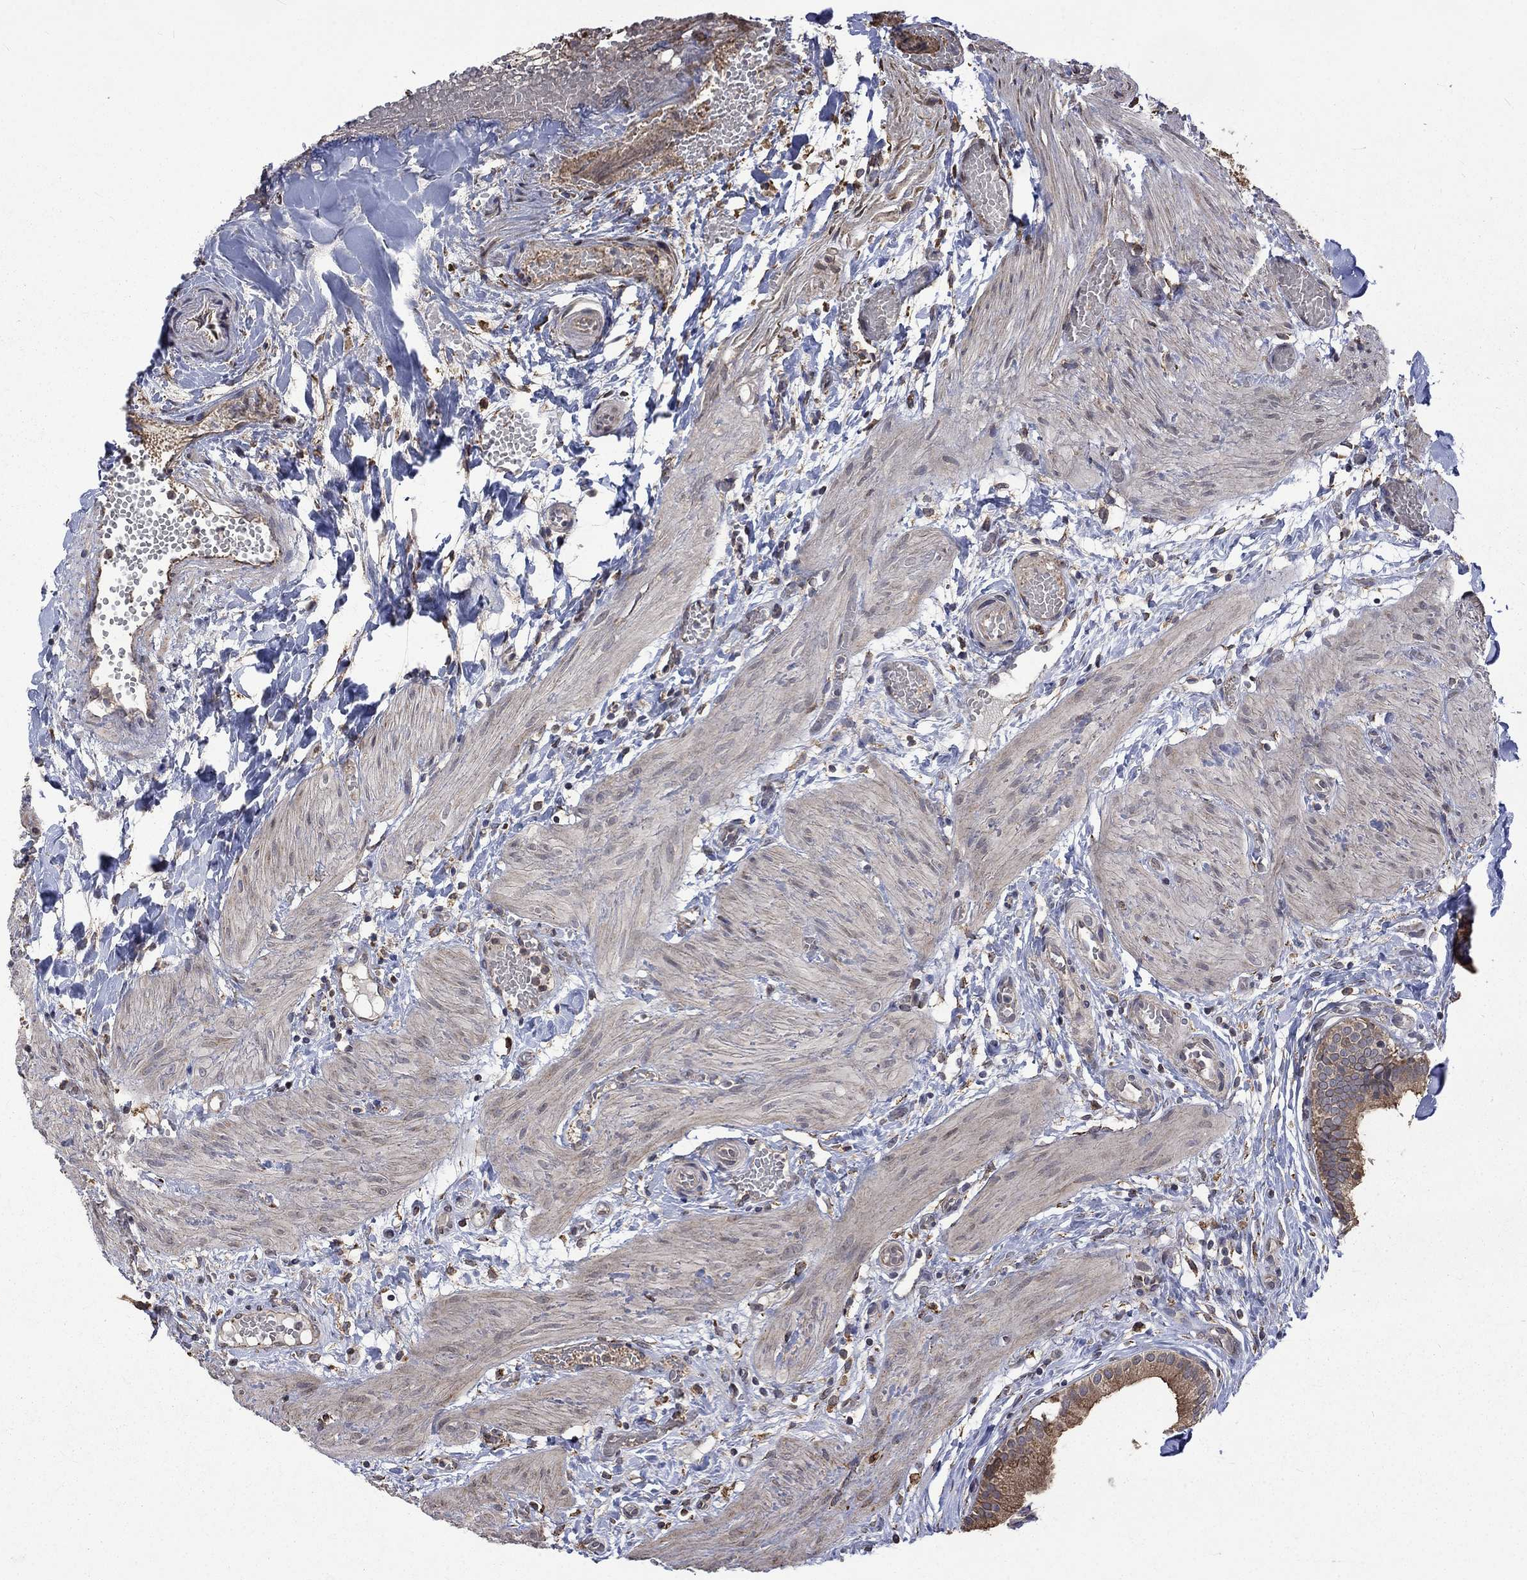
{"staining": {"intensity": "moderate", "quantity": ">75%", "location": "cytoplasmic/membranous"}, "tissue": "gallbladder", "cell_type": "Glandular cells", "image_type": "normal", "snomed": [{"axis": "morphology", "description": "Normal tissue, NOS"}, {"axis": "topography", "description": "Gallbladder"}], "caption": "IHC (DAB (3,3'-diaminobenzidine)) staining of normal human gallbladder displays moderate cytoplasmic/membranous protein staining in approximately >75% of glandular cells.", "gene": "ESRRA", "patient": {"sex": "female", "age": 24}}